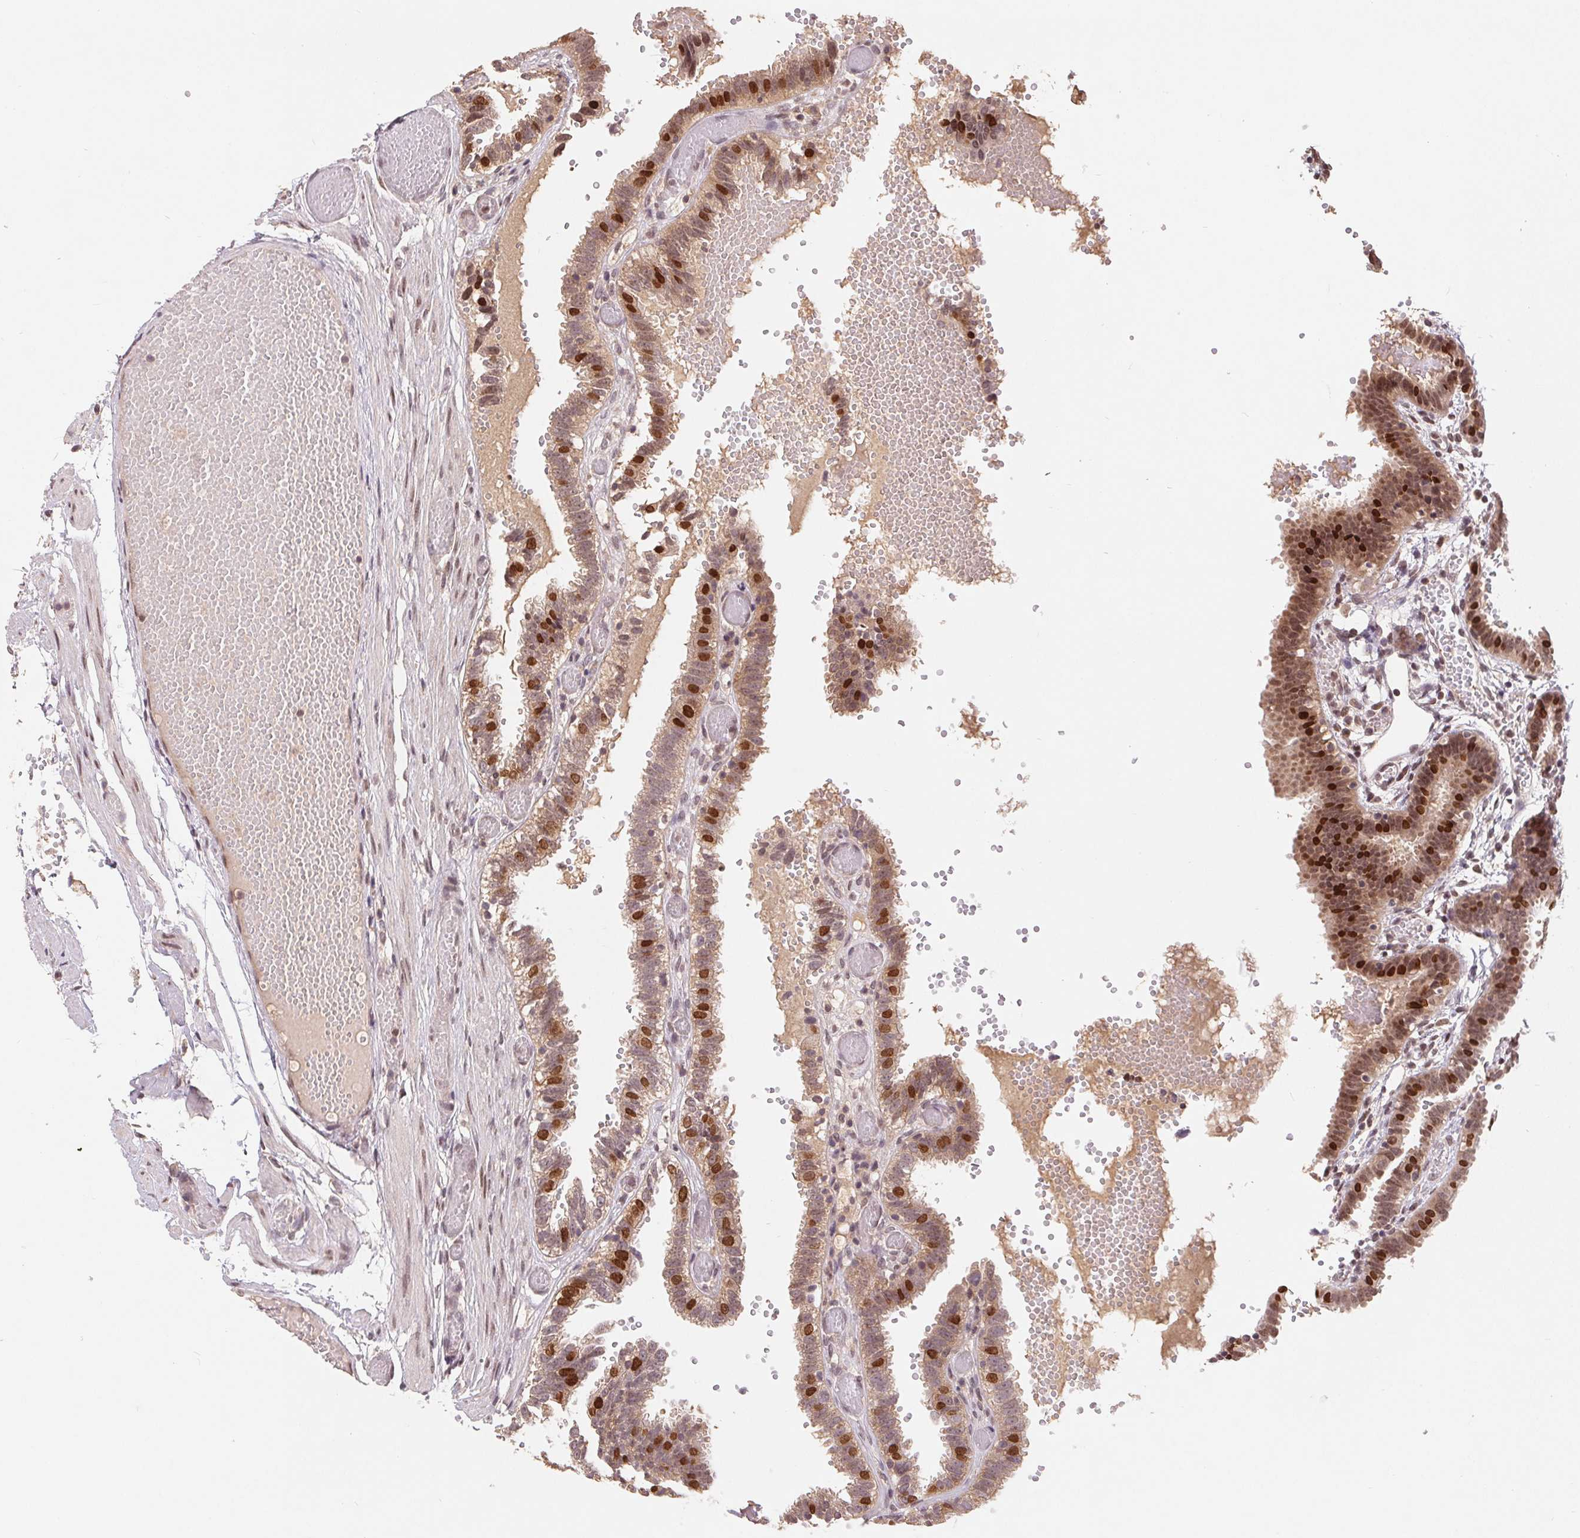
{"staining": {"intensity": "strong", "quantity": "25%-75%", "location": "nuclear"}, "tissue": "fallopian tube", "cell_type": "Glandular cells", "image_type": "normal", "snomed": [{"axis": "morphology", "description": "Normal tissue, NOS"}, {"axis": "topography", "description": "Fallopian tube"}], "caption": "Approximately 25%-75% of glandular cells in unremarkable human fallopian tube demonstrate strong nuclear protein positivity as visualized by brown immunohistochemical staining.", "gene": "HMGN3", "patient": {"sex": "female", "age": 37}}